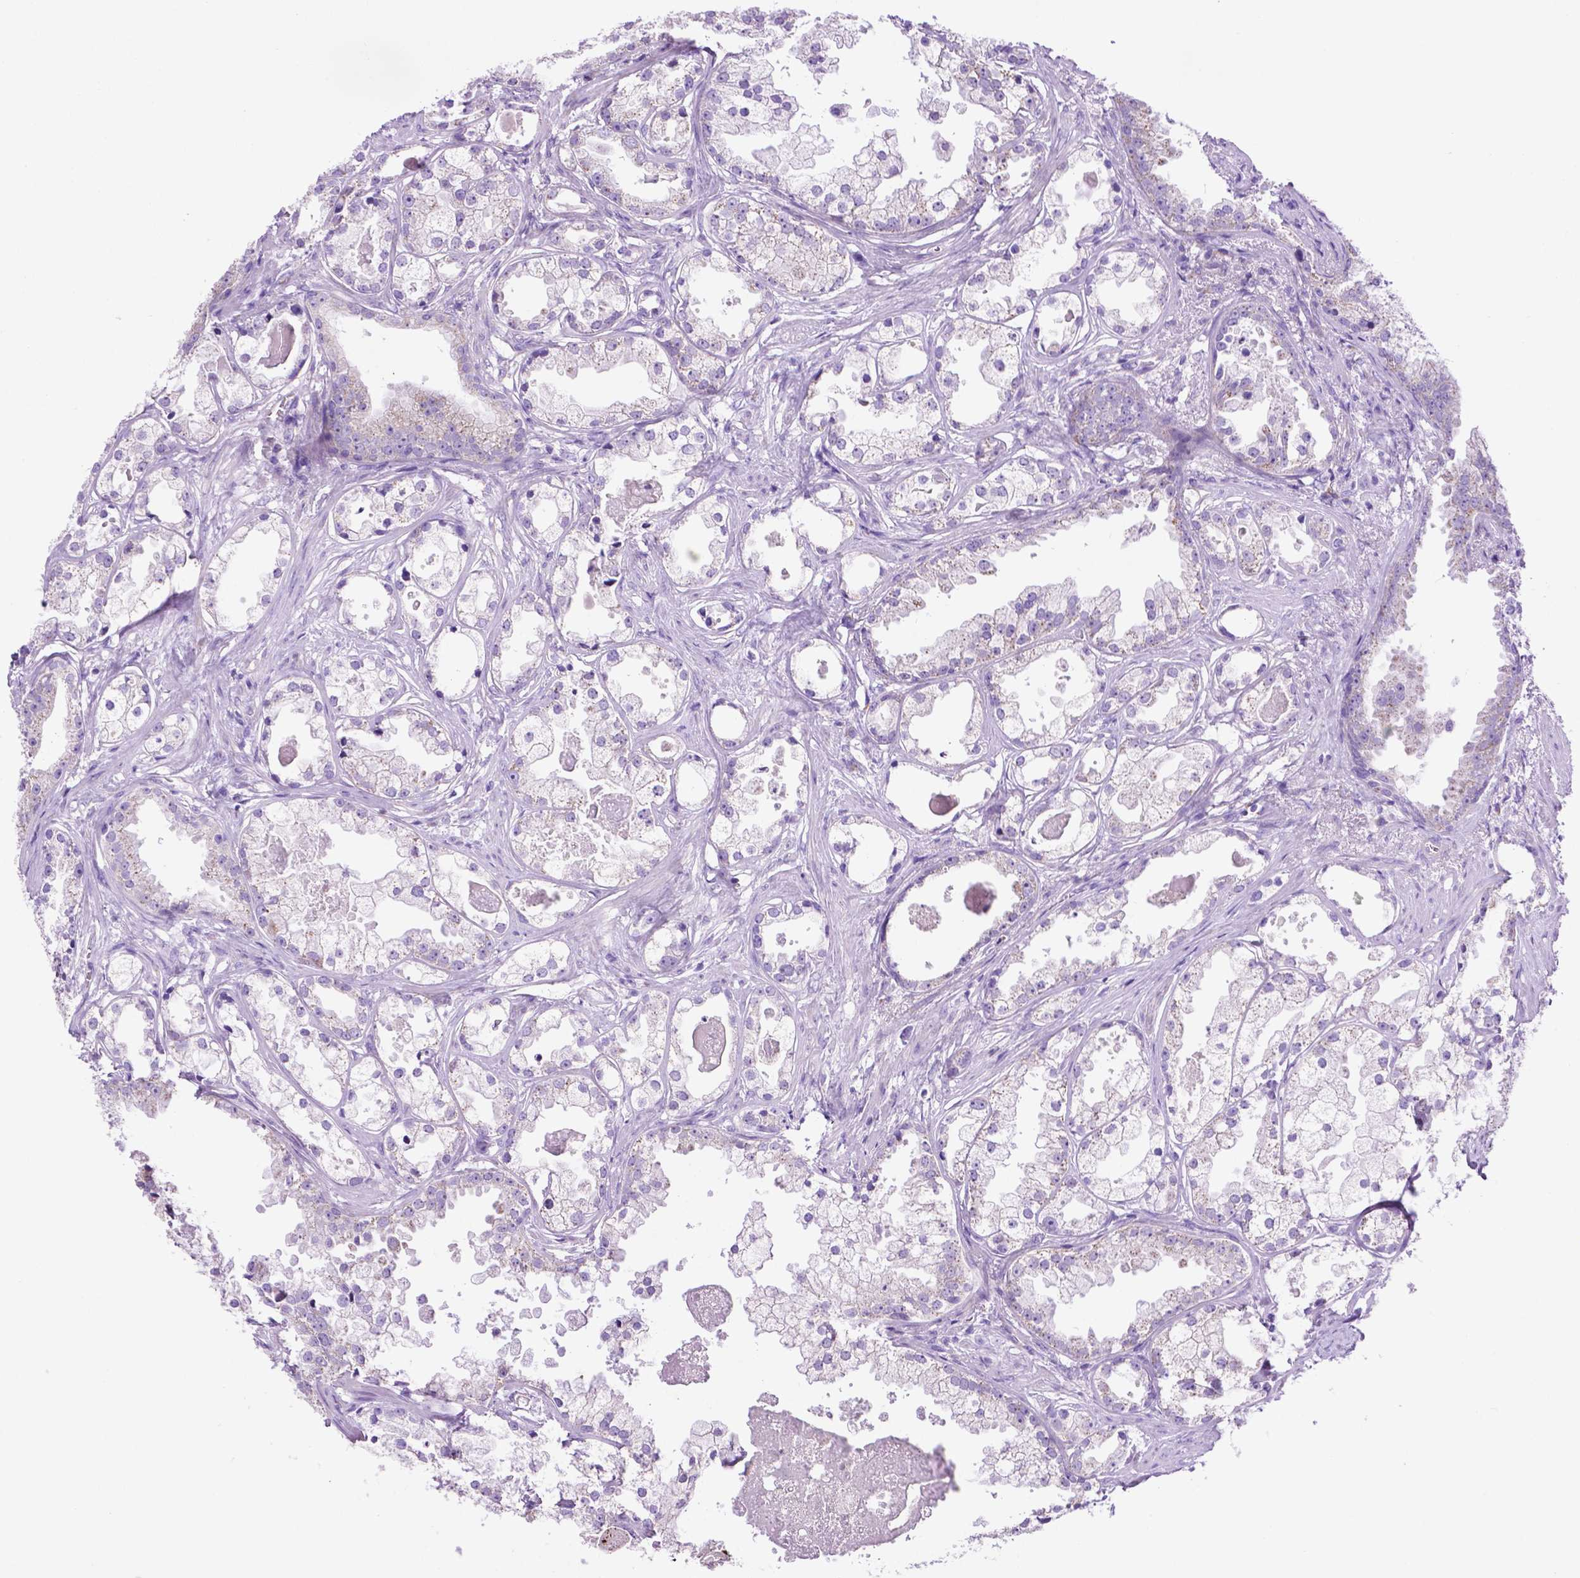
{"staining": {"intensity": "weak", "quantity": "<25%", "location": "cytoplasmic/membranous"}, "tissue": "prostate cancer", "cell_type": "Tumor cells", "image_type": "cancer", "snomed": [{"axis": "morphology", "description": "Adenocarcinoma, Low grade"}, {"axis": "topography", "description": "Prostate"}], "caption": "A micrograph of prostate adenocarcinoma (low-grade) stained for a protein displays no brown staining in tumor cells. The staining is performed using DAB (3,3'-diaminobenzidine) brown chromogen with nuclei counter-stained in using hematoxylin.", "gene": "PHYHIP", "patient": {"sex": "male", "age": 65}}